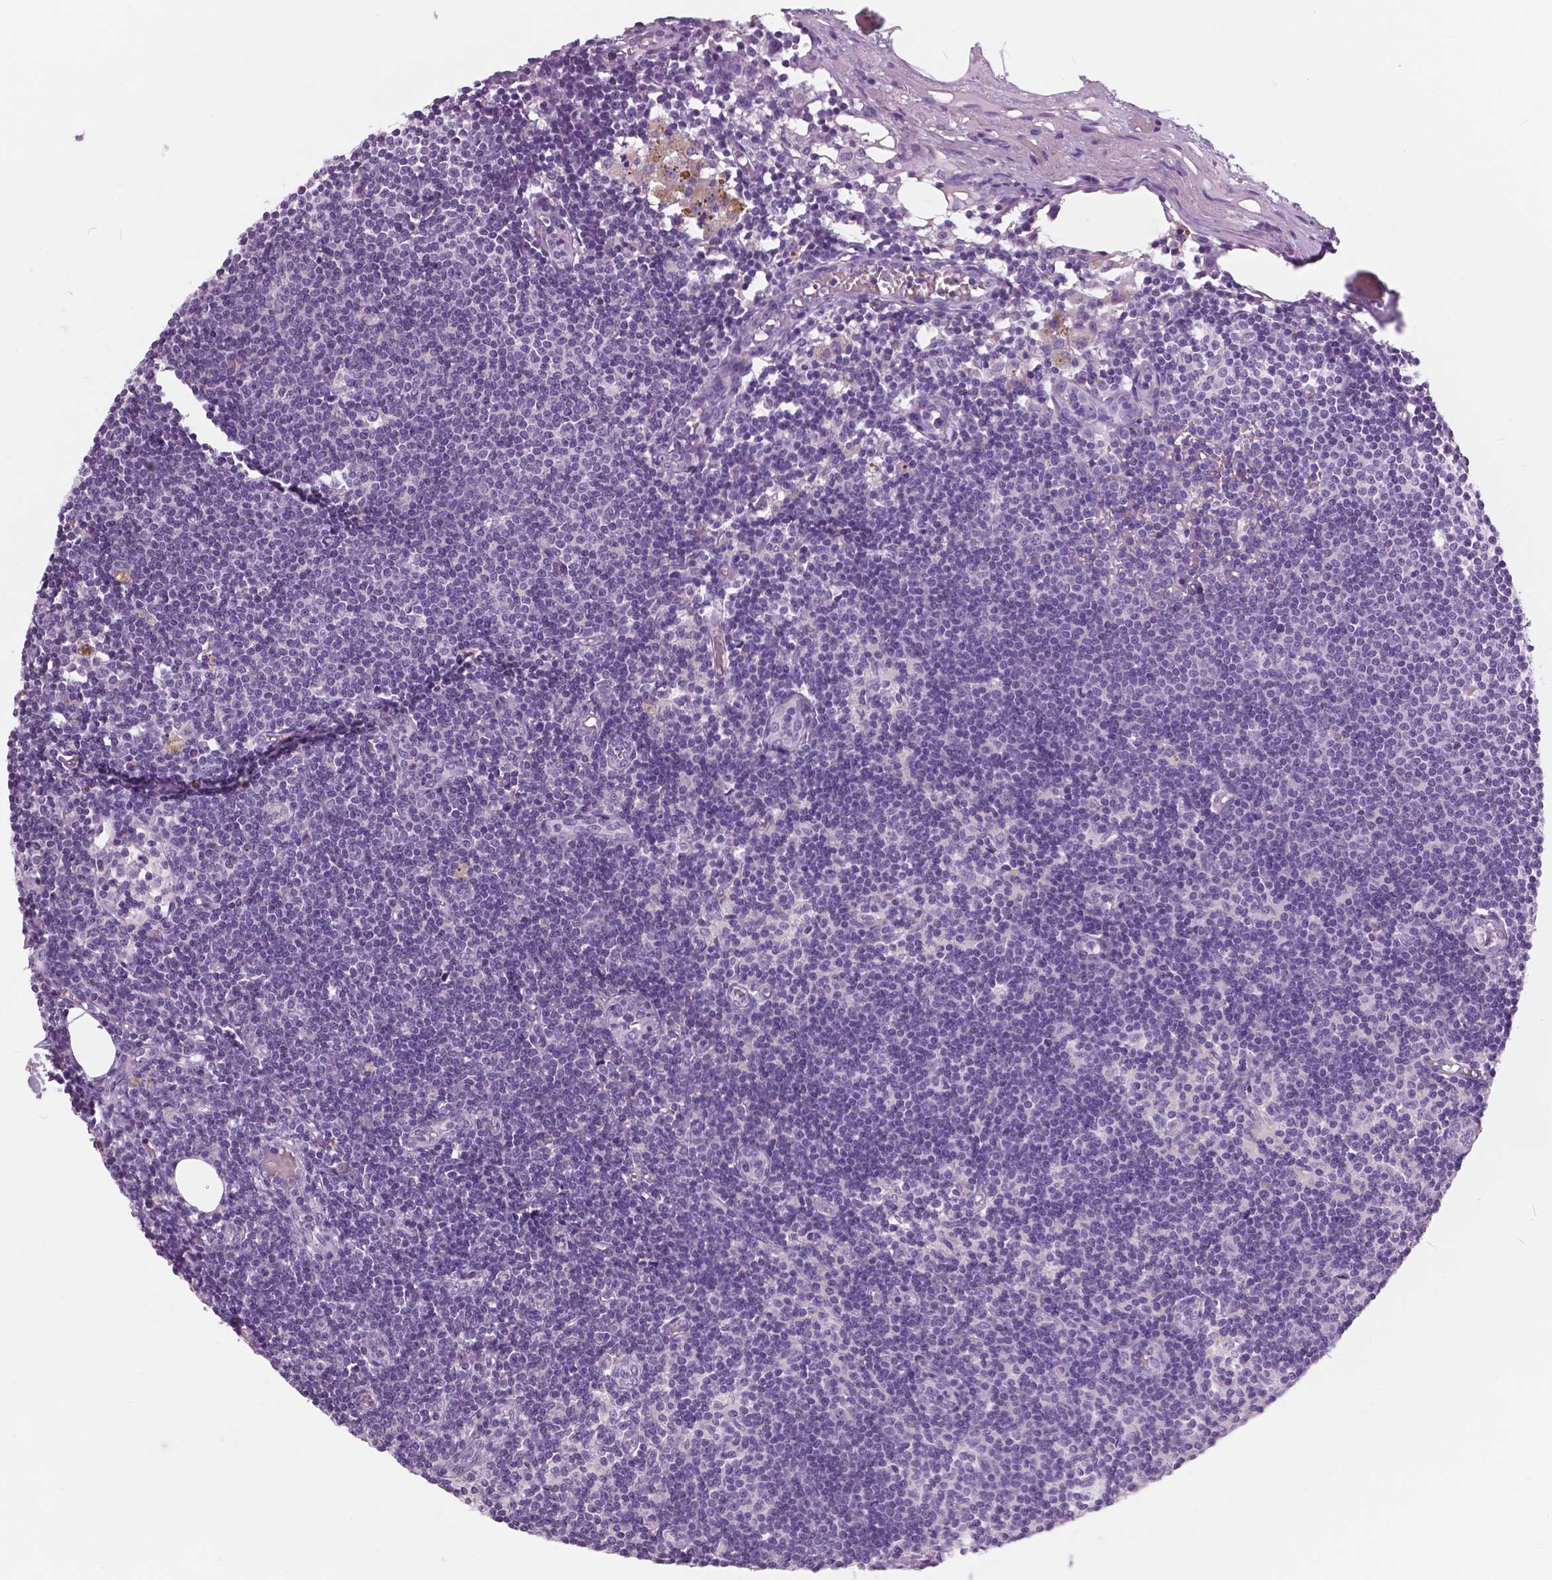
{"staining": {"intensity": "negative", "quantity": "none", "location": "none"}, "tissue": "lymph node", "cell_type": "Germinal center cells", "image_type": "normal", "snomed": [{"axis": "morphology", "description": "Normal tissue, NOS"}, {"axis": "topography", "description": "Lymph node"}], "caption": "This is an IHC histopathology image of unremarkable human lymph node. There is no staining in germinal center cells.", "gene": "SERPINI1", "patient": {"sex": "female", "age": 69}}